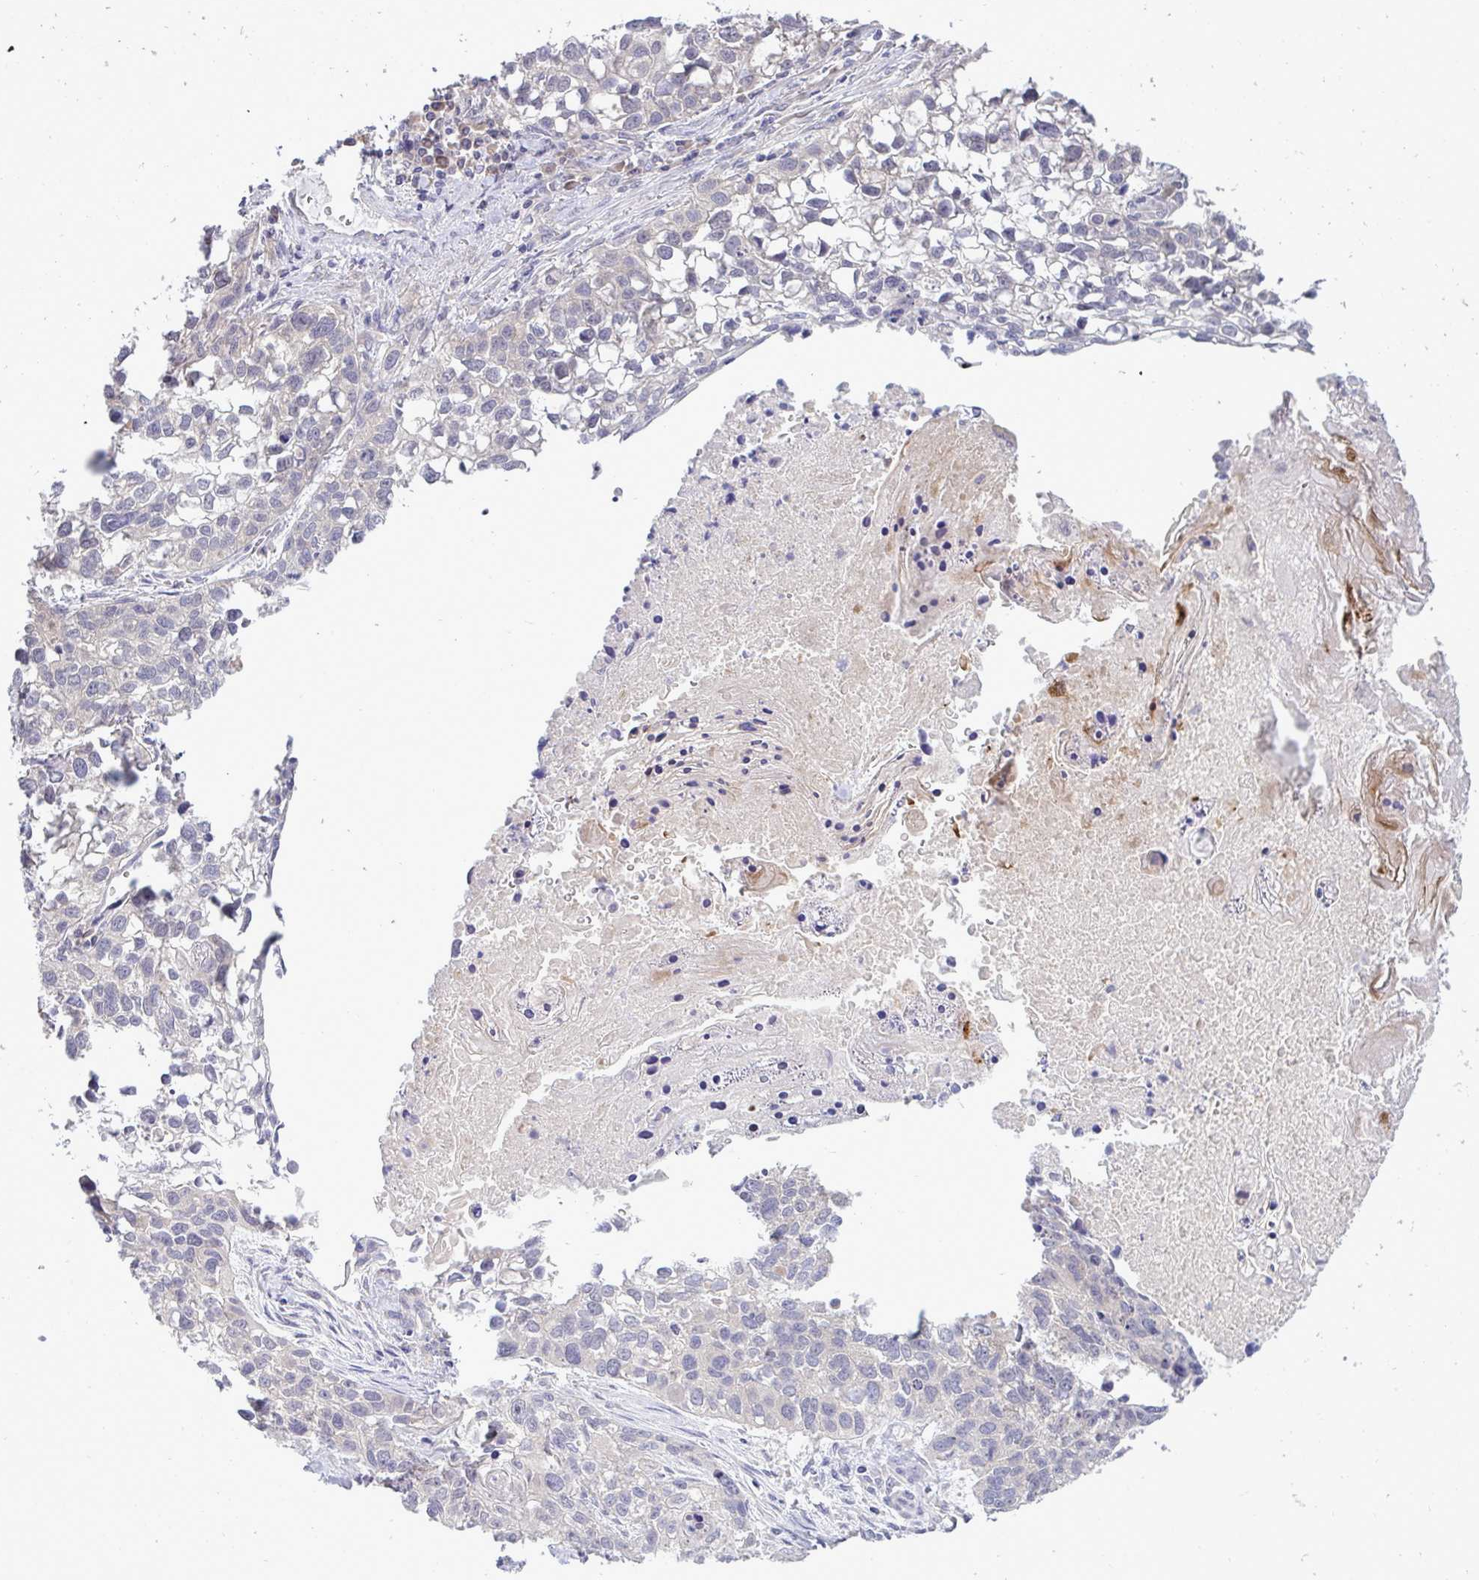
{"staining": {"intensity": "negative", "quantity": "none", "location": "none"}, "tissue": "lung cancer", "cell_type": "Tumor cells", "image_type": "cancer", "snomed": [{"axis": "morphology", "description": "Squamous cell carcinoma, NOS"}, {"axis": "topography", "description": "Lung"}], "caption": "Immunohistochemistry photomicrograph of neoplastic tissue: human lung cancer (squamous cell carcinoma) stained with DAB (3,3'-diaminobenzidine) displays no significant protein staining in tumor cells.", "gene": "TMEM41A", "patient": {"sex": "male", "age": 74}}